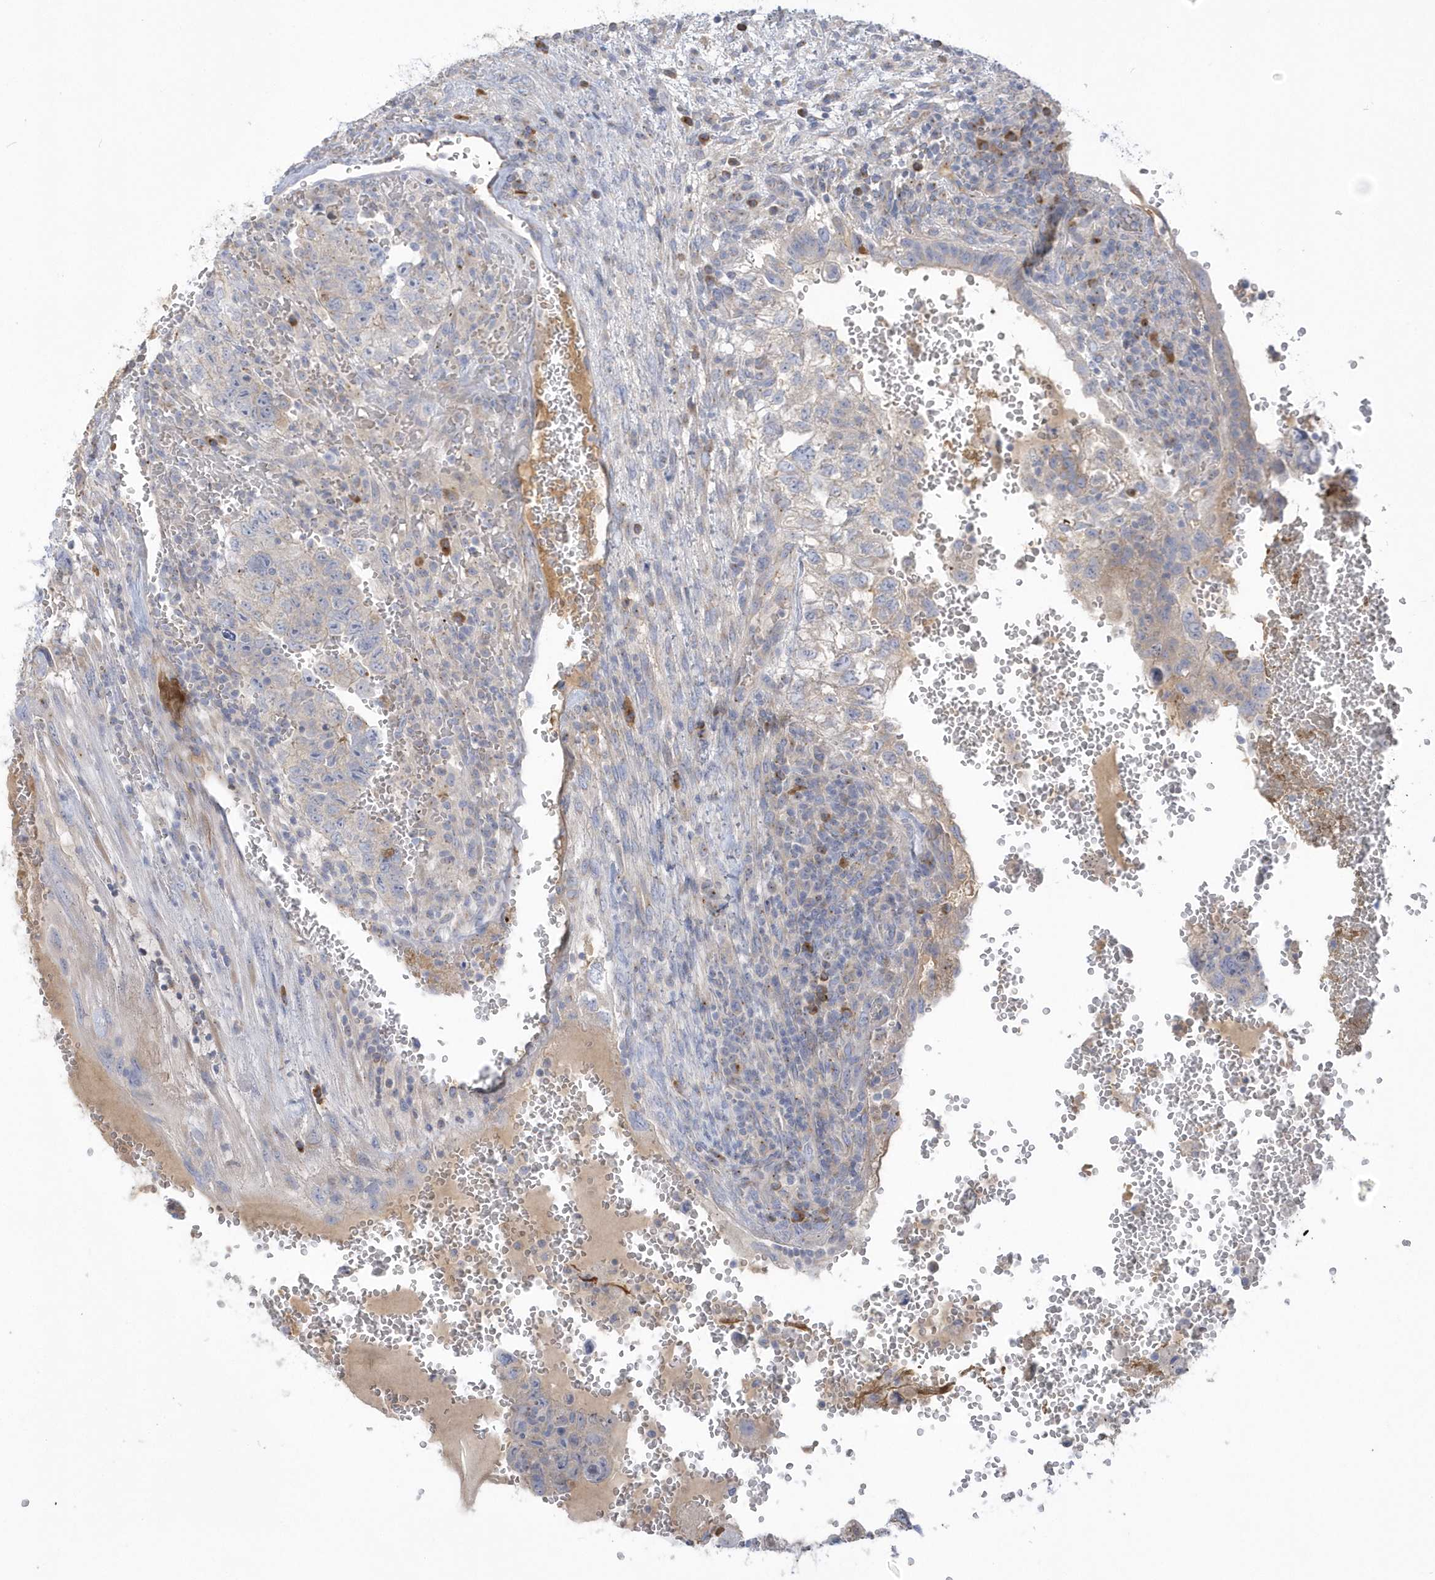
{"staining": {"intensity": "negative", "quantity": "none", "location": "none"}, "tissue": "testis cancer", "cell_type": "Tumor cells", "image_type": "cancer", "snomed": [{"axis": "morphology", "description": "Carcinoma, Embryonal, NOS"}, {"axis": "topography", "description": "Testis"}], "caption": "Immunohistochemistry (IHC) histopathology image of embryonal carcinoma (testis) stained for a protein (brown), which displays no positivity in tumor cells.", "gene": "SEMA3D", "patient": {"sex": "male", "age": 36}}